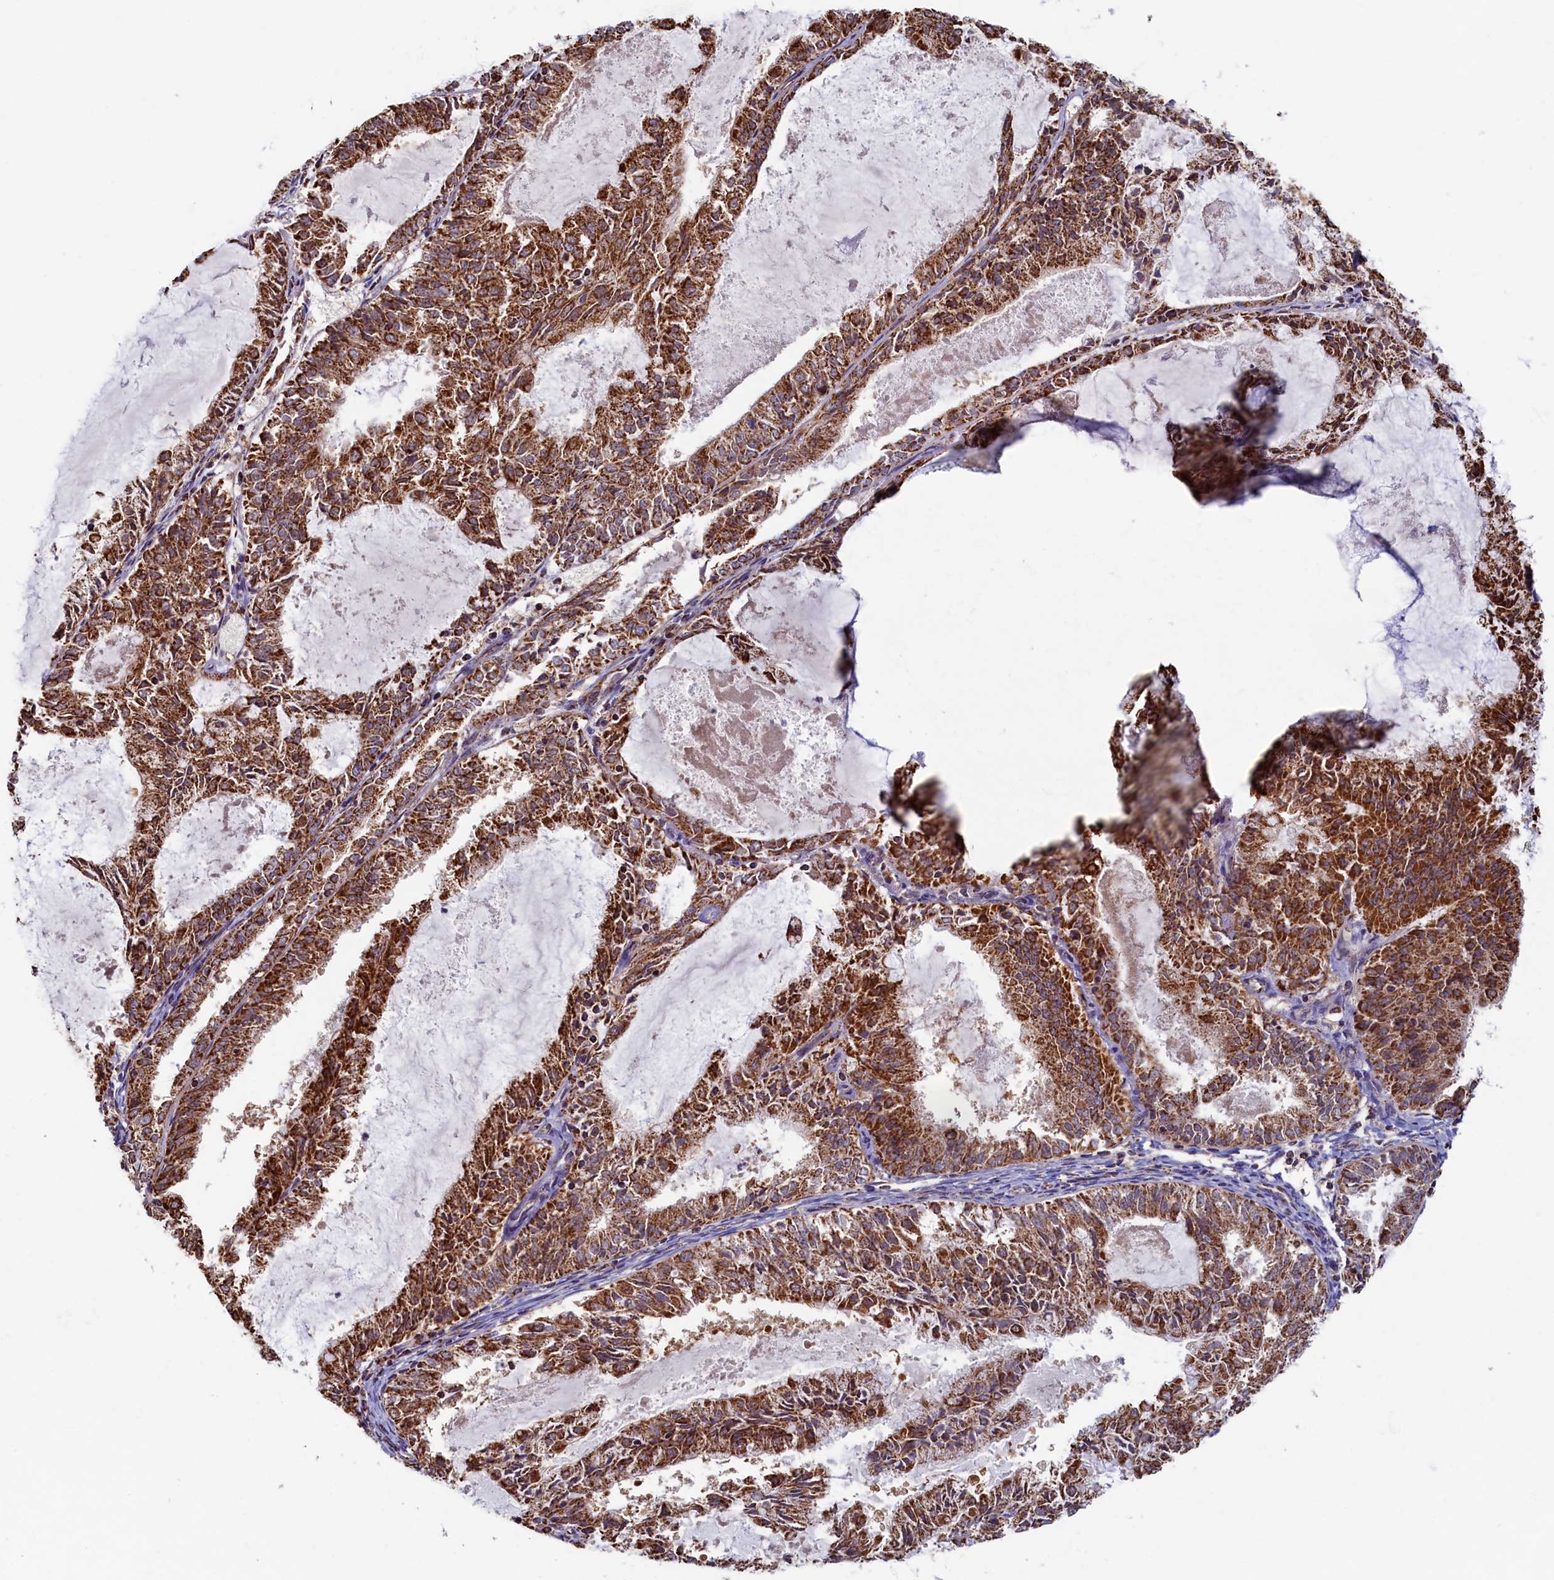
{"staining": {"intensity": "strong", "quantity": ">75%", "location": "cytoplasmic/membranous"}, "tissue": "endometrial cancer", "cell_type": "Tumor cells", "image_type": "cancer", "snomed": [{"axis": "morphology", "description": "Adenocarcinoma, NOS"}, {"axis": "topography", "description": "Endometrium"}], "caption": "Immunohistochemistry (IHC) (DAB) staining of human endometrial cancer reveals strong cytoplasmic/membranous protein positivity in approximately >75% of tumor cells.", "gene": "SPR", "patient": {"sex": "female", "age": 57}}